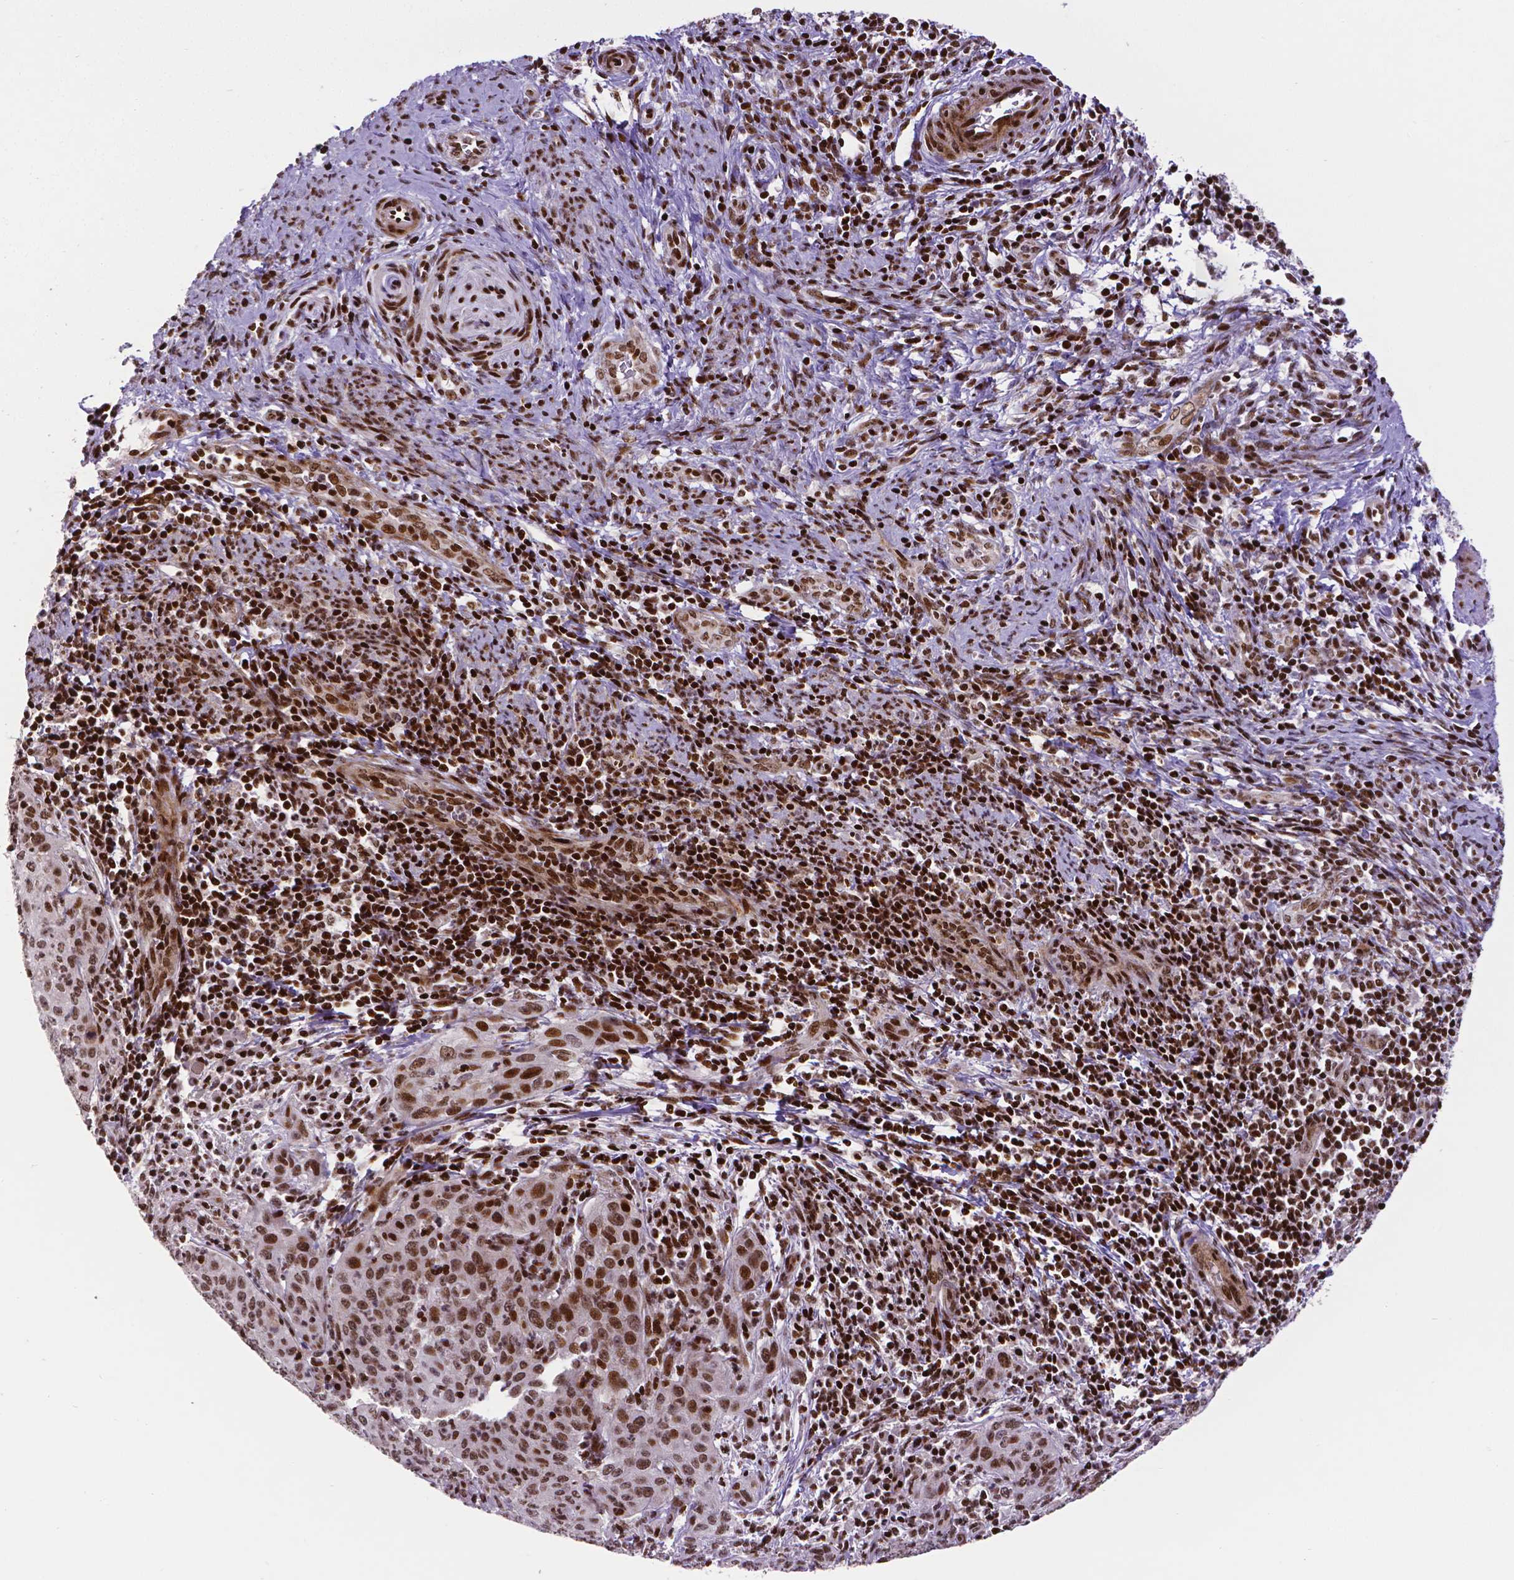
{"staining": {"intensity": "moderate", "quantity": ">75%", "location": "nuclear"}, "tissue": "cervical cancer", "cell_type": "Tumor cells", "image_type": "cancer", "snomed": [{"axis": "morphology", "description": "Squamous cell carcinoma, NOS"}, {"axis": "topography", "description": "Cervix"}], "caption": "Immunohistochemical staining of squamous cell carcinoma (cervical) reveals medium levels of moderate nuclear protein staining in approximately >75% of tumor cells.", "gene": "CTCF", "patient": {"sex": "female", "age": 30}}